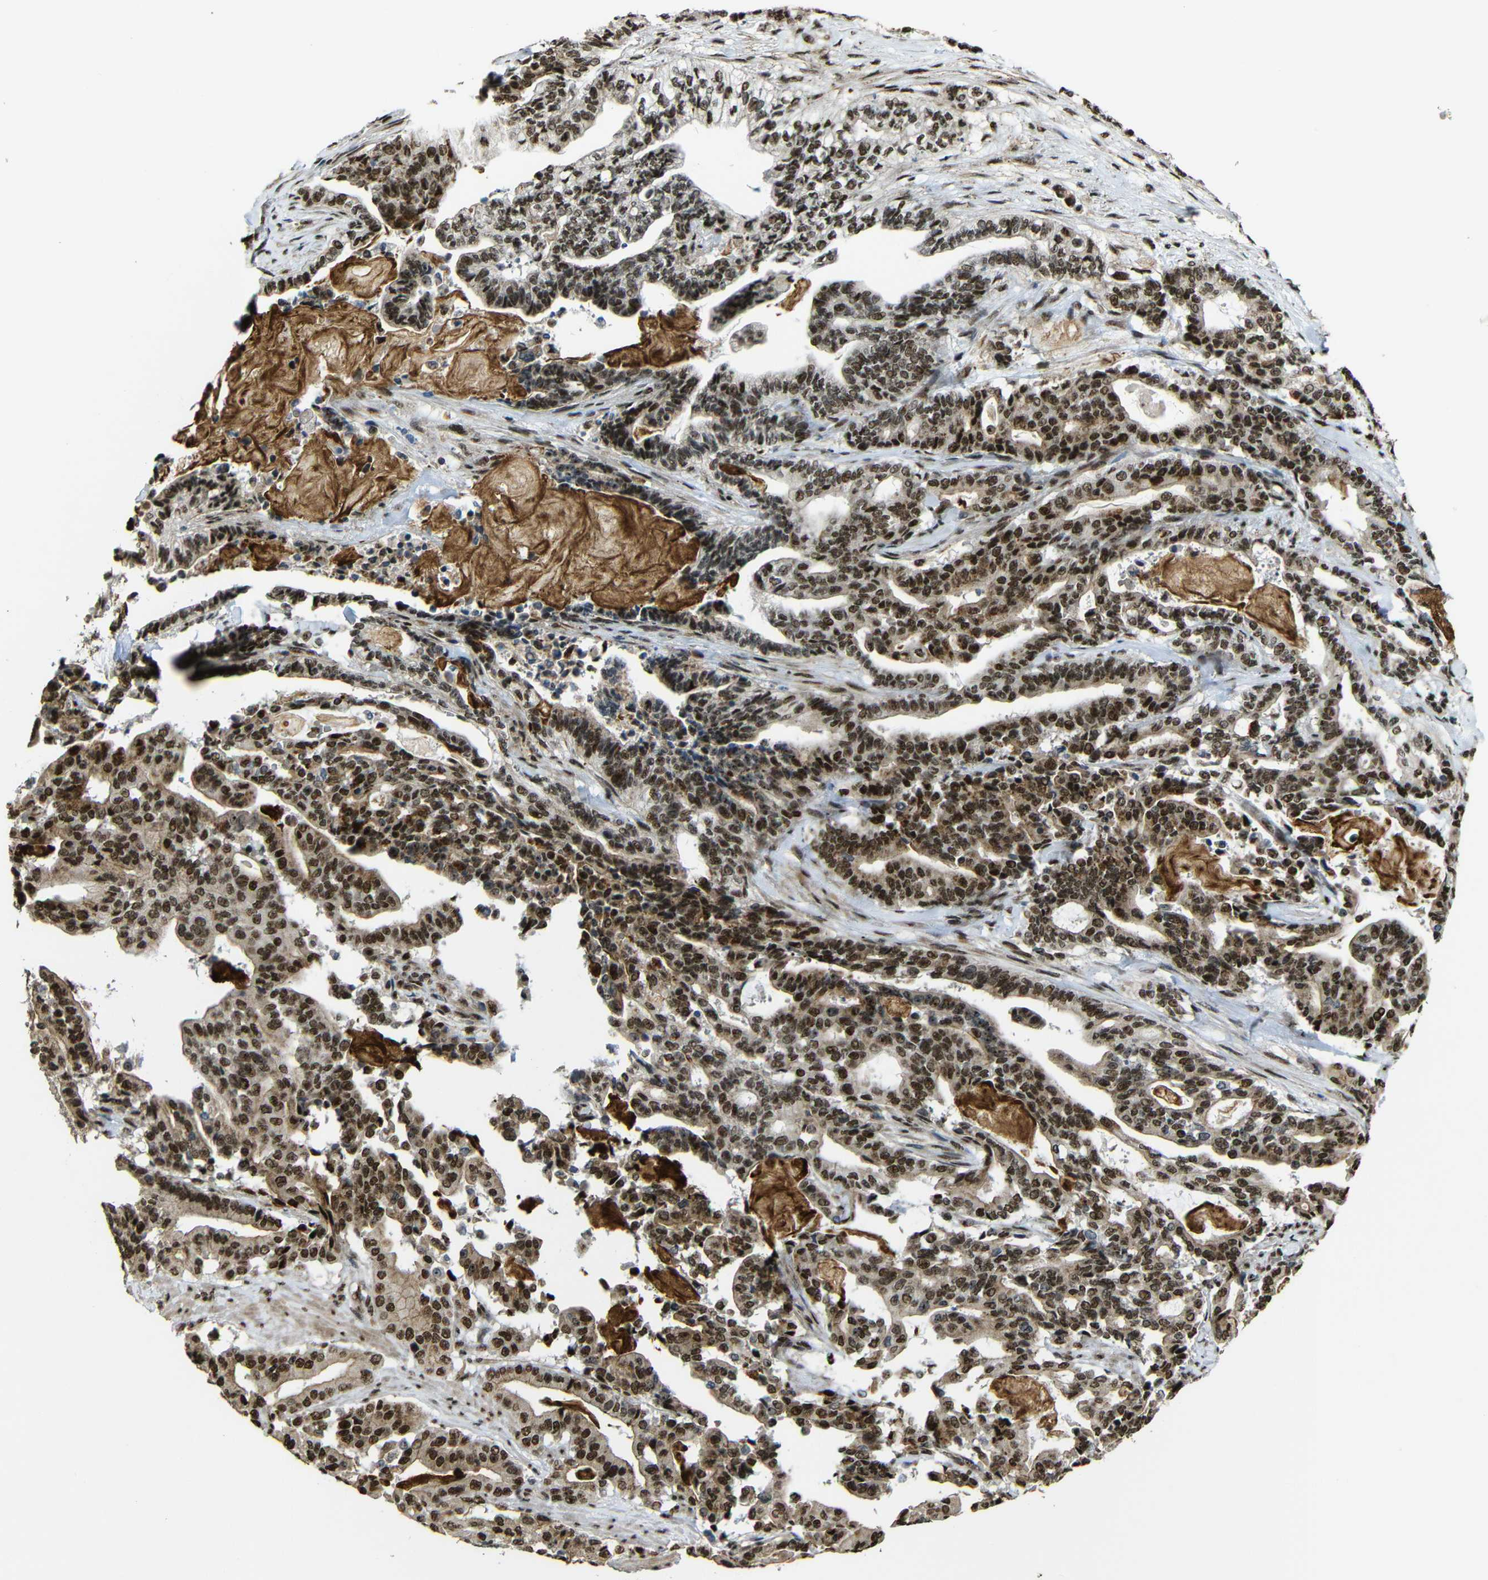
{"staining": {"intensity": "strong", "quantity": ">75%", "location": "cytoplasmic/membranous,nuclear"}, "tissue": "pancreatic cancer", "cell_type": "Tumor cells", "image_type": "cancer", "snomed": [{"axis": "morphology", "description": "Adenocarcinoma, NOS"}, {"axis": "topography", "description": "Pancreas"}], "caption": "Adenocarcinoma (pancreatic) was stained to show a protein in brown. There is high levels of strong cytoplasmic/membranous and nuclear staining in approximately >75% of tumor cells. The staining was performed using DAB, with brown indicating positive protein expression. Nuclei are stained blue with hematoxylin.", "gene": "TCF7L2", "patient": {"sex": "male", "age": 63}}